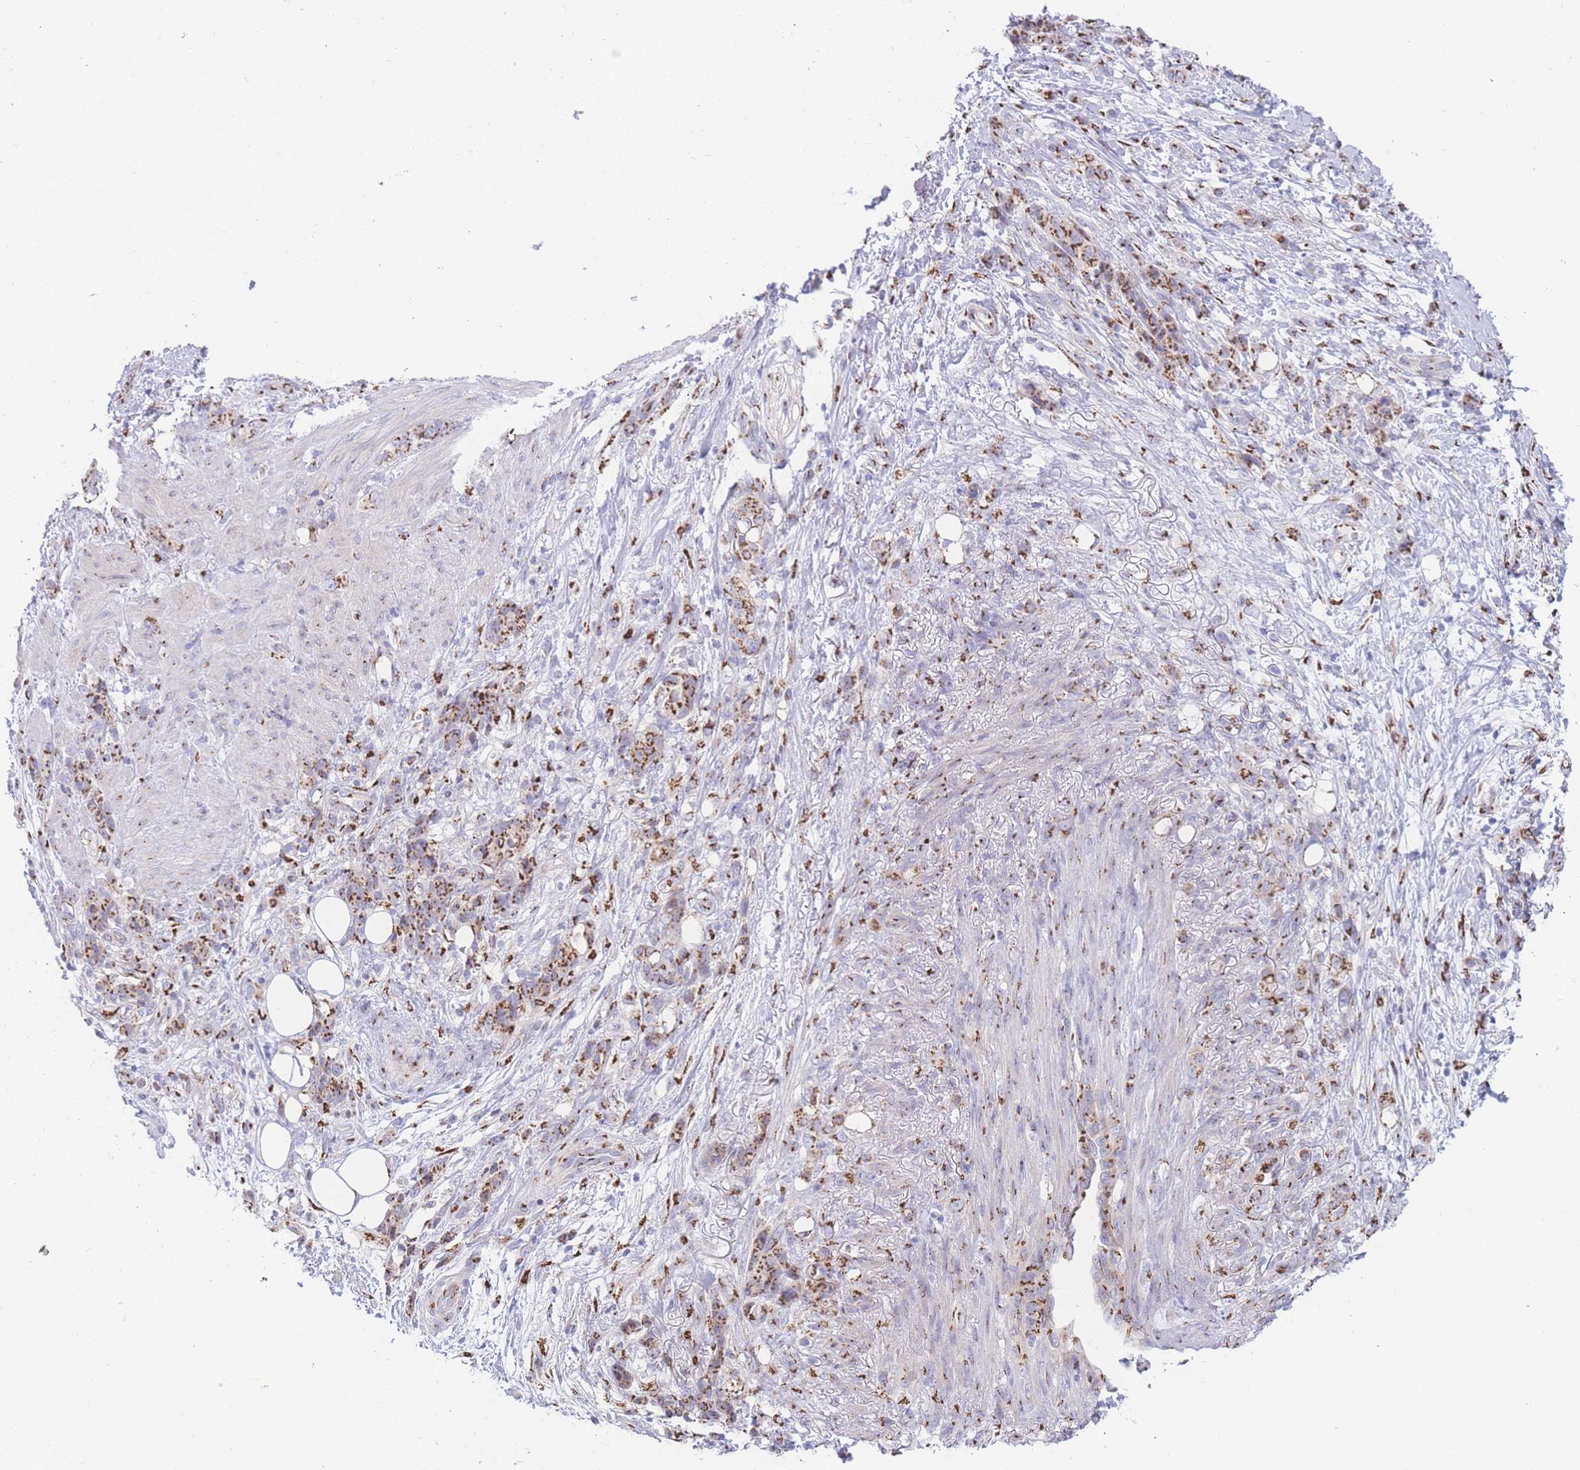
{"staining": {"intensity": "moderate", "quantity": ">75%", "location": "cytoplasmic/membranous"}, "tissue": "stomach cancer", "cell_type": "Tumor cells", "image_type": "cancer", "snomed": [{"axis": "morphology", "description": "Normal tissue, NOS"}, {"axis": "morphology", "description": "Adenocarcinoma, NOS"}, {"axis": "topography", "description": "Stomach"}], "caption": "Stomach cancer (adenocarcinoma) tissue demonstrates moderate cytoplasmic/membranous positivity in about >75% of tumor cells, visualized by immunohistochemistry. Ihc stains the protein in brown and the nuclei are stained blue.", "gene": "GOLM2", "patient": {"sex": "female", "age": 79}}